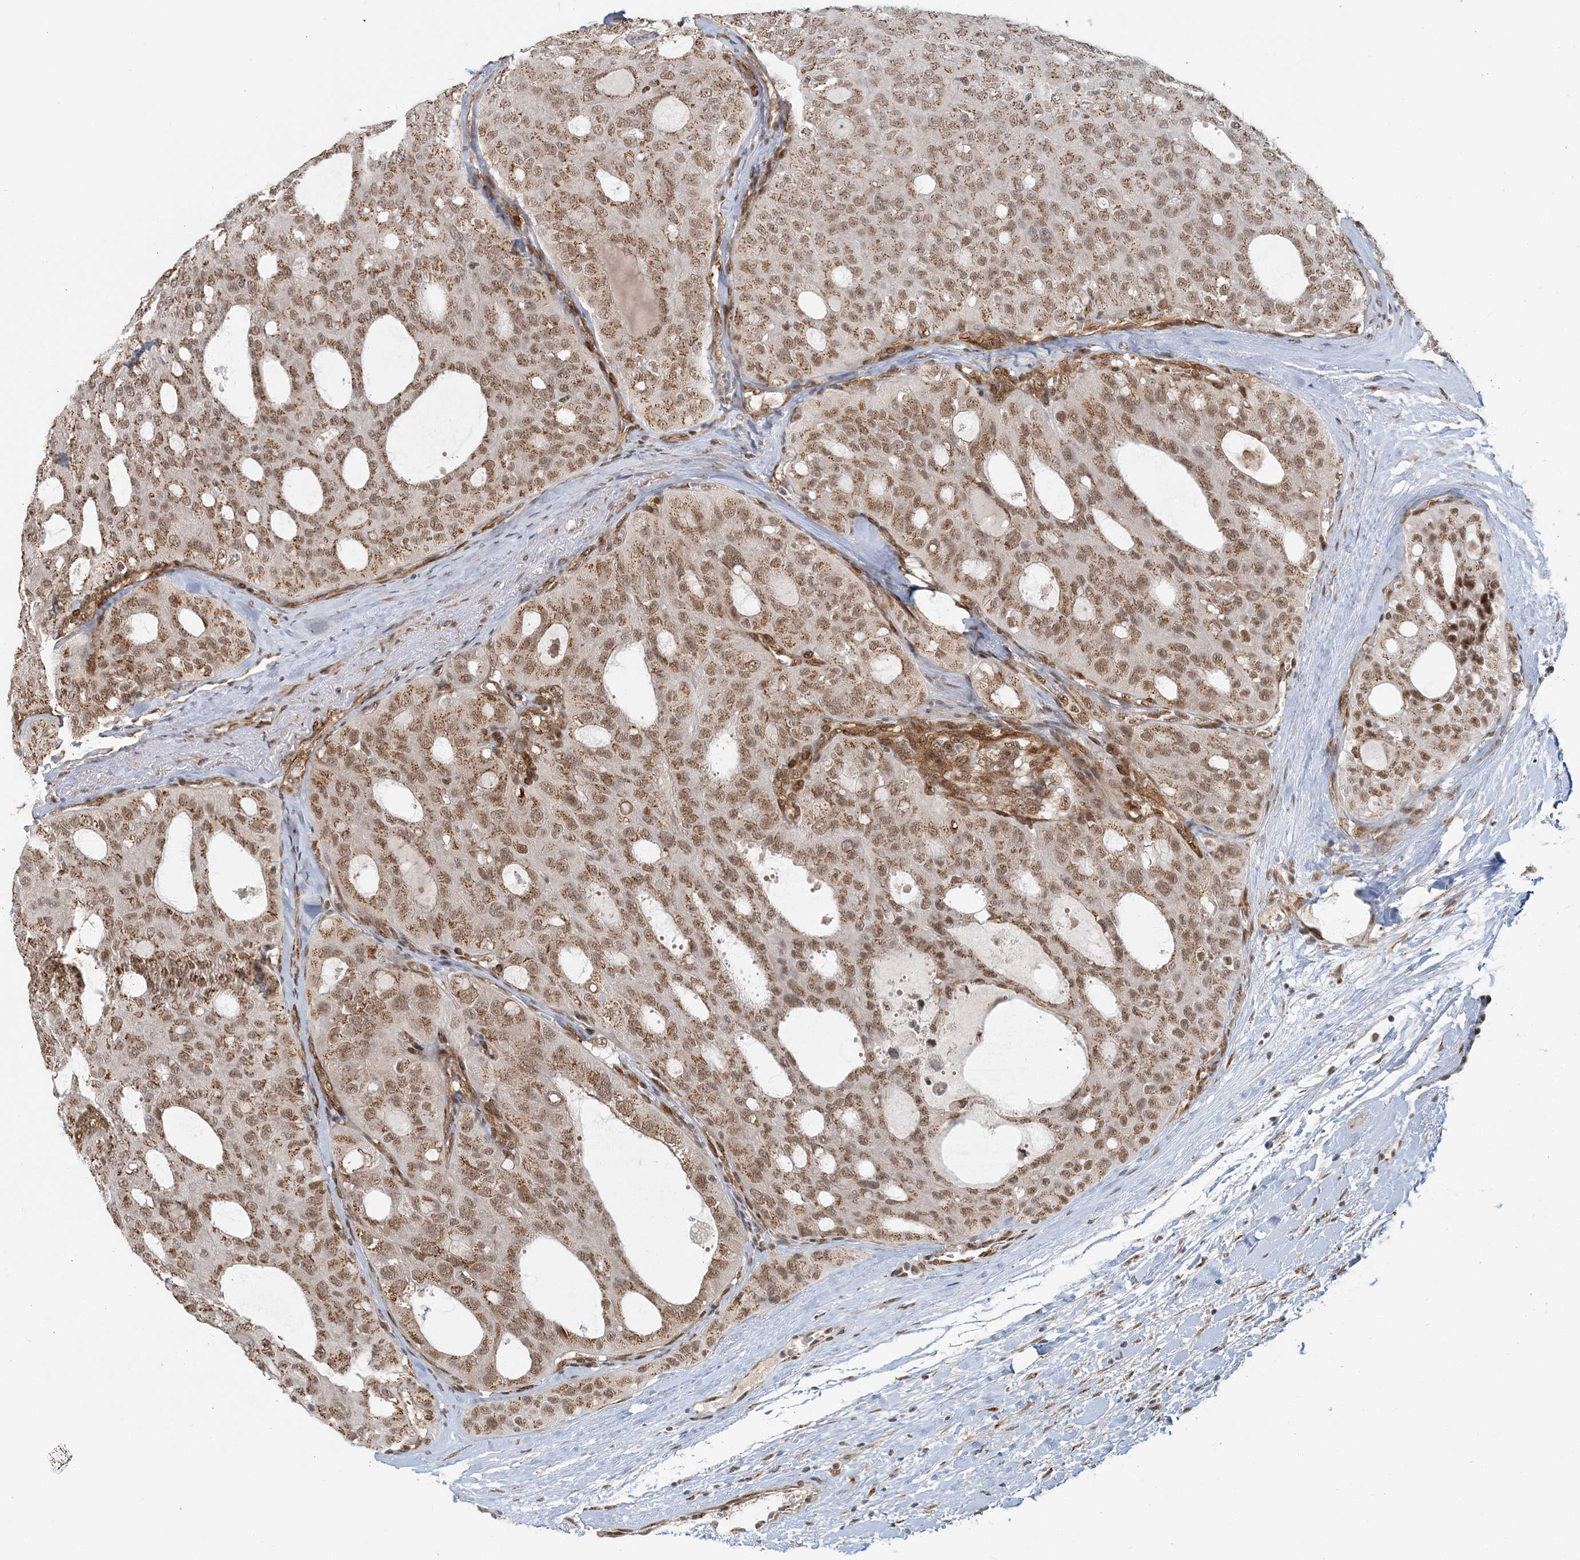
{"staining": {"intensity": "moderate", "quantity": ">75%", "location": "cytoplasmic/membranous,nuclear"}, "tissue": "thyroid cancer", "cell_type": "Tumor cells", "image_type": "cancer", "snomed": [{"axis": "morphology", "description": "Follicular adenoma carcinoma, NOS"}, {"axis": "topography", "description": "Thyroid gland"}], "caption": "IHC (DAB) staining of human thyroid cancer (follicular adenoma carcinoma) shows moderate cytoplasmic/membranous and nuclear protein positivity in approximately >75% of tumor cells. (DAB (3,3'-diaminobenzidine) IHC, brown staining for protein, blue staining for nuclei).", "gene": "PLRG1", "patient": {"sex": "male", "age": 75}}